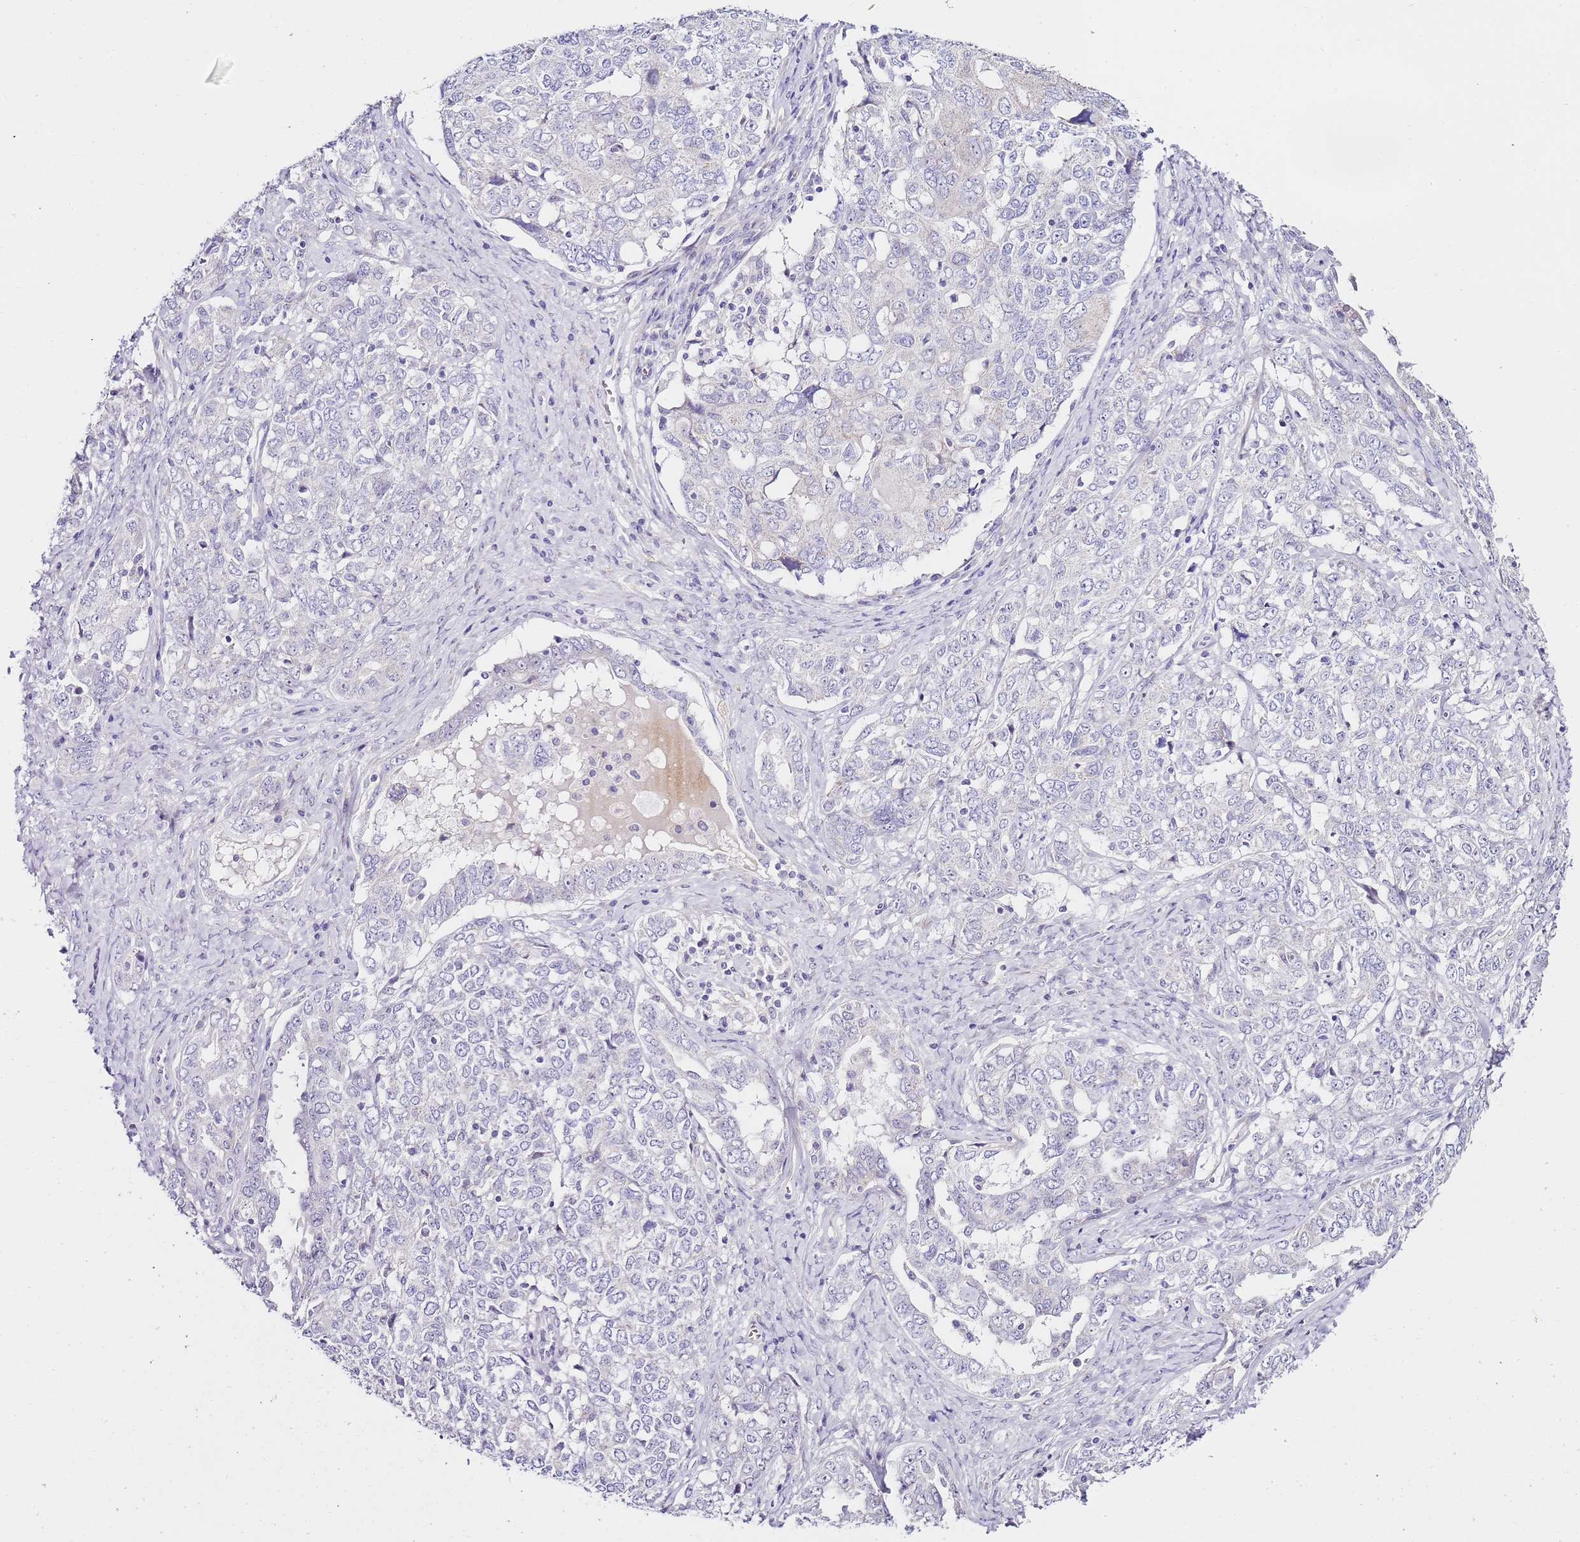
{"staining": {"intensity": "negative", "quantity": "none", "location": "none"}, "tissue": "ovarian cancer", "cell_type": "Tumor cells", "image_type": "cancer", "snomed": [{"axis": "morphology", "description": "Carcinoma, endometroid"}, {"axis": "topography", "description": "Ovary"}], "caption": "This is an IHC histopathology image of human endometroid carcinoma (ovarian). There is no staining in tumor cells.", "gene": "HGD", "patient": {"sex": "female", "age": 62}}